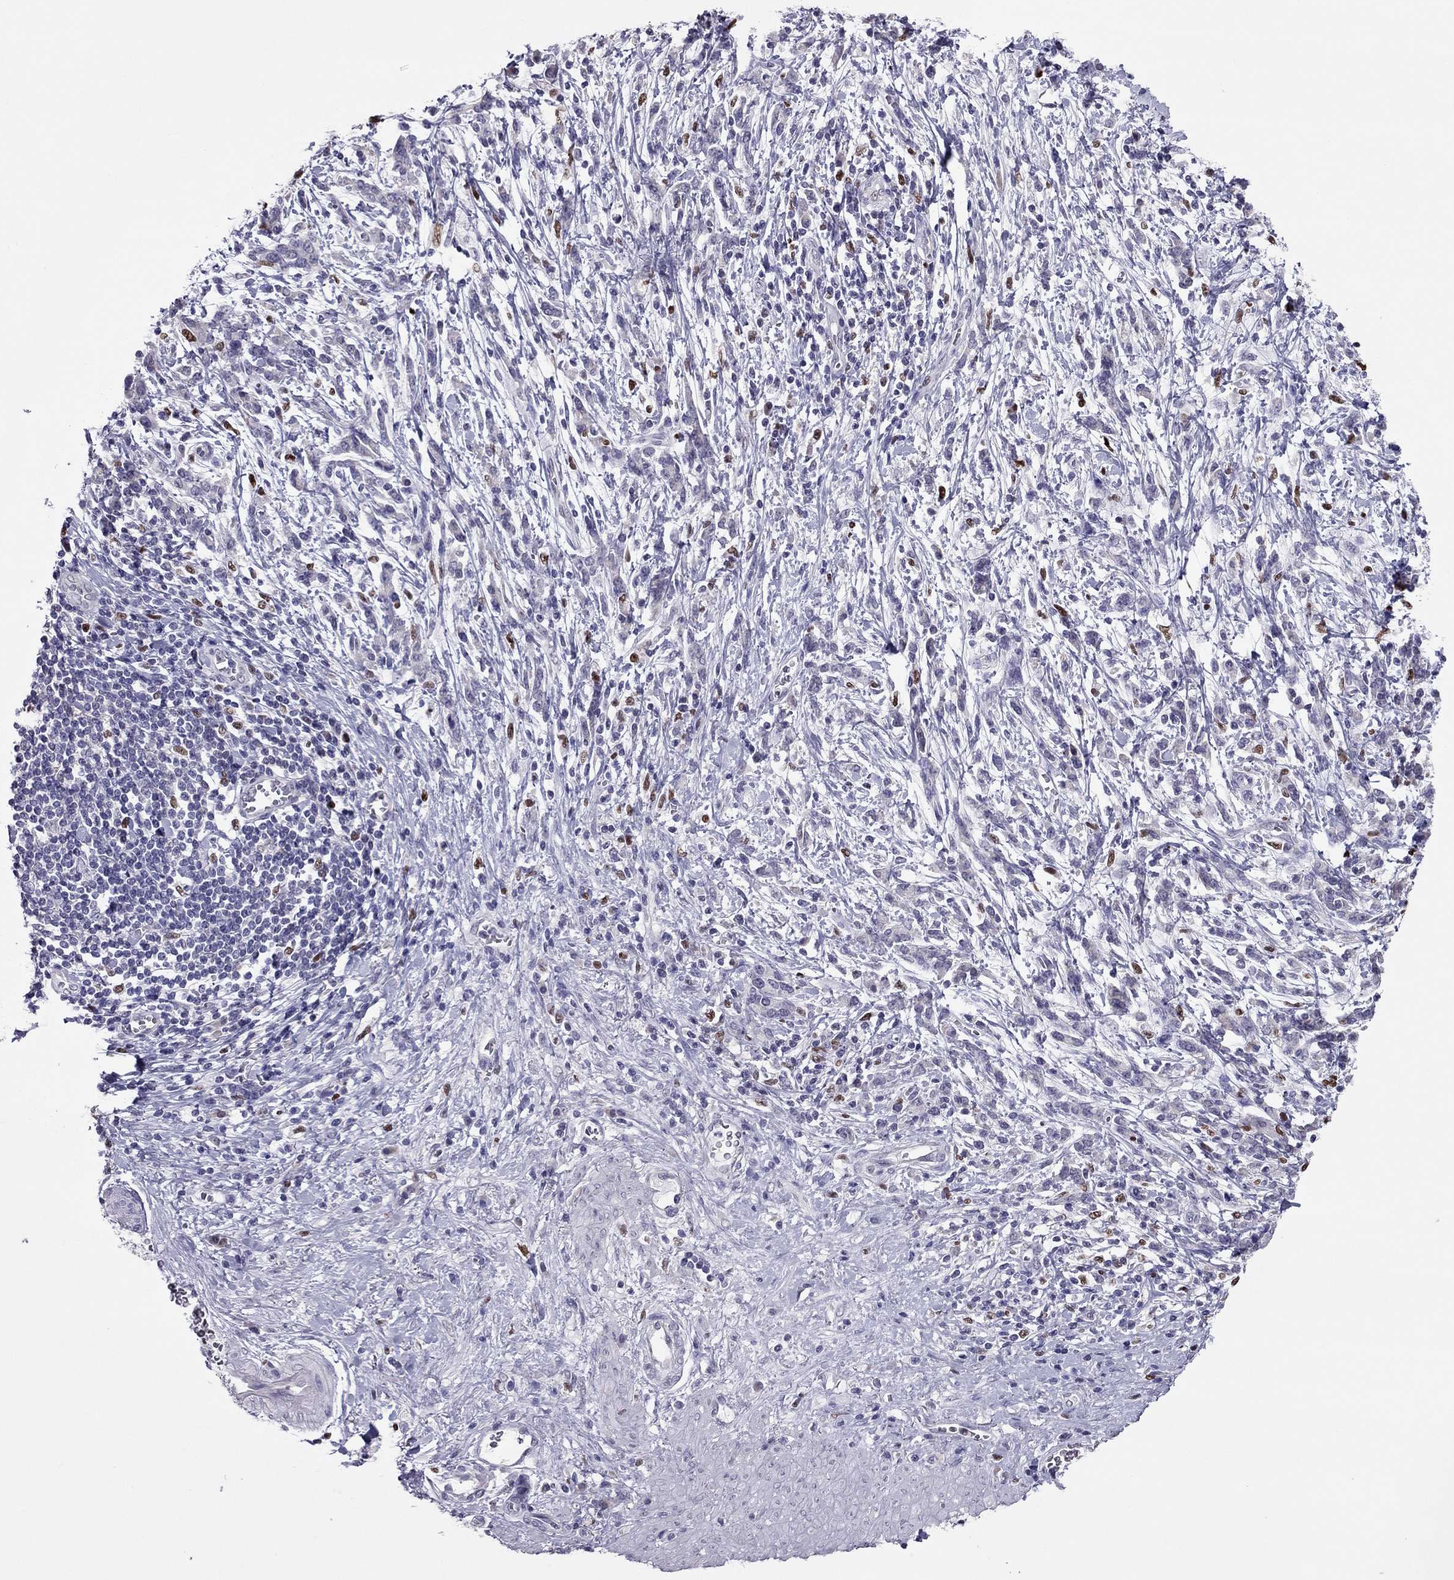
{"staining": {"intensity": "negative", "quantity": "none", "location": "none"}, "tissue": "stomach cancer", "cell_type": "Tumor cells", "image_type": "cancer", "snomed": [{"axis": "morphology", "description": "Adenocarcinoma, NOS"}, {"axis": "topography", "description": "Stomach"}], "caption": "The immunohistochemistry photomicrograph has no significant expression in tumor cells of adenocarcinoma (stomach) tissue. (DAB immunohistochemistry with hematoxylin counter stain).", "gene": "SPINT3", "patient": {"sex": "female", "age": 57}}